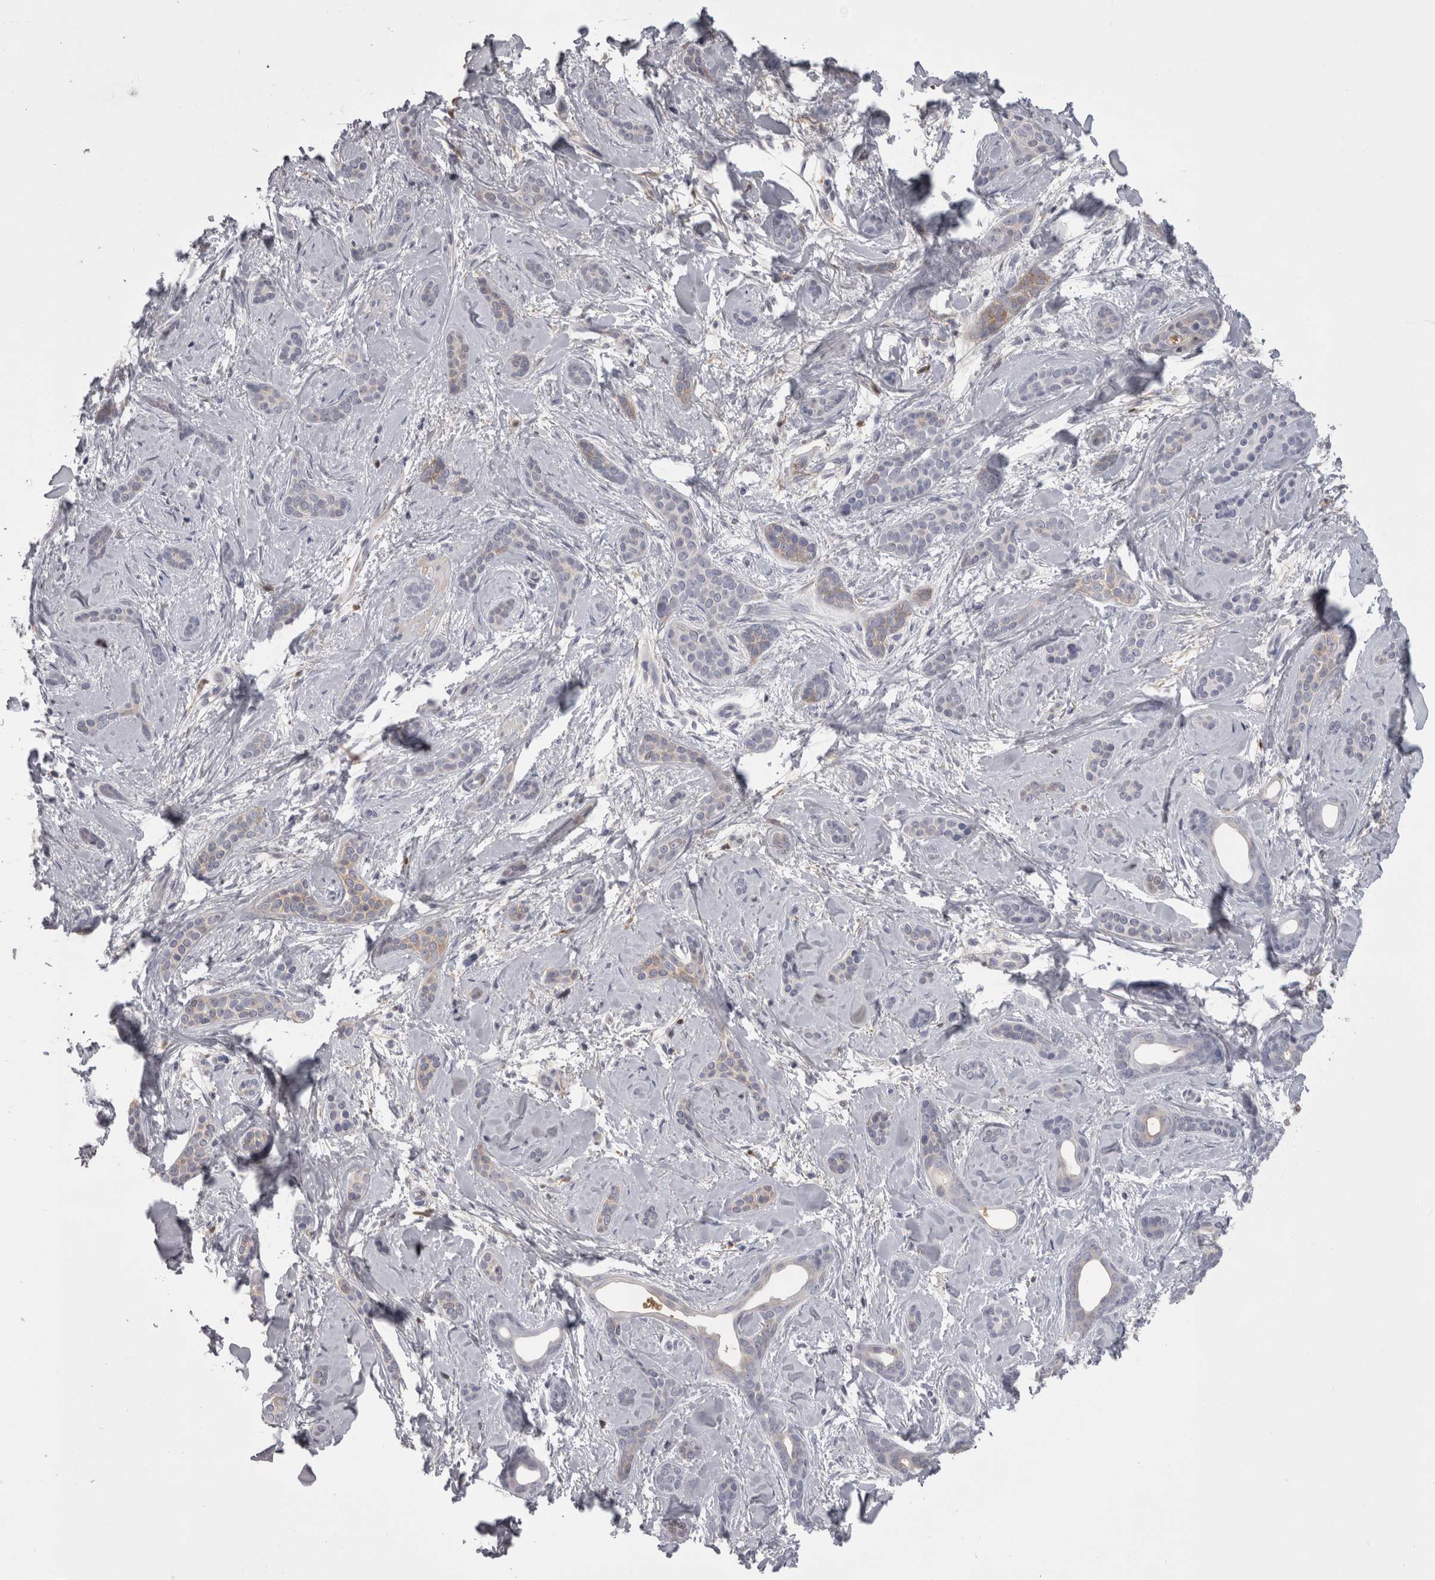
{"staining": {"intensity": "weak", "quantity": "25%-75%", "location": "cytoplasmic/membranous"}, "tissue": "skin cancer", "cell_type": "Tumor cells", "image_type": "cancer", "snomed": [{"axis": "morphology", "description": "Basal cell carcinoma"}, {"axis": "morphology", "description": "Adnexal tumor, benign"}, {"axis": "topography", "description": "Skin"}], "caption": "Immunohistochemistry (IHC) of human skin cancer (benign adnexal tumor) reveals low levels of weak cytoplasmic/membranous positivity in about 25%-75% of tumor cells. The protein of interest is stained brown, and the nuclei are stained in blue (DAB IHC with brightfield microscopy, high magnification).", "gene": "SAA4", "patient": {"sex": "female", "age": 42}}